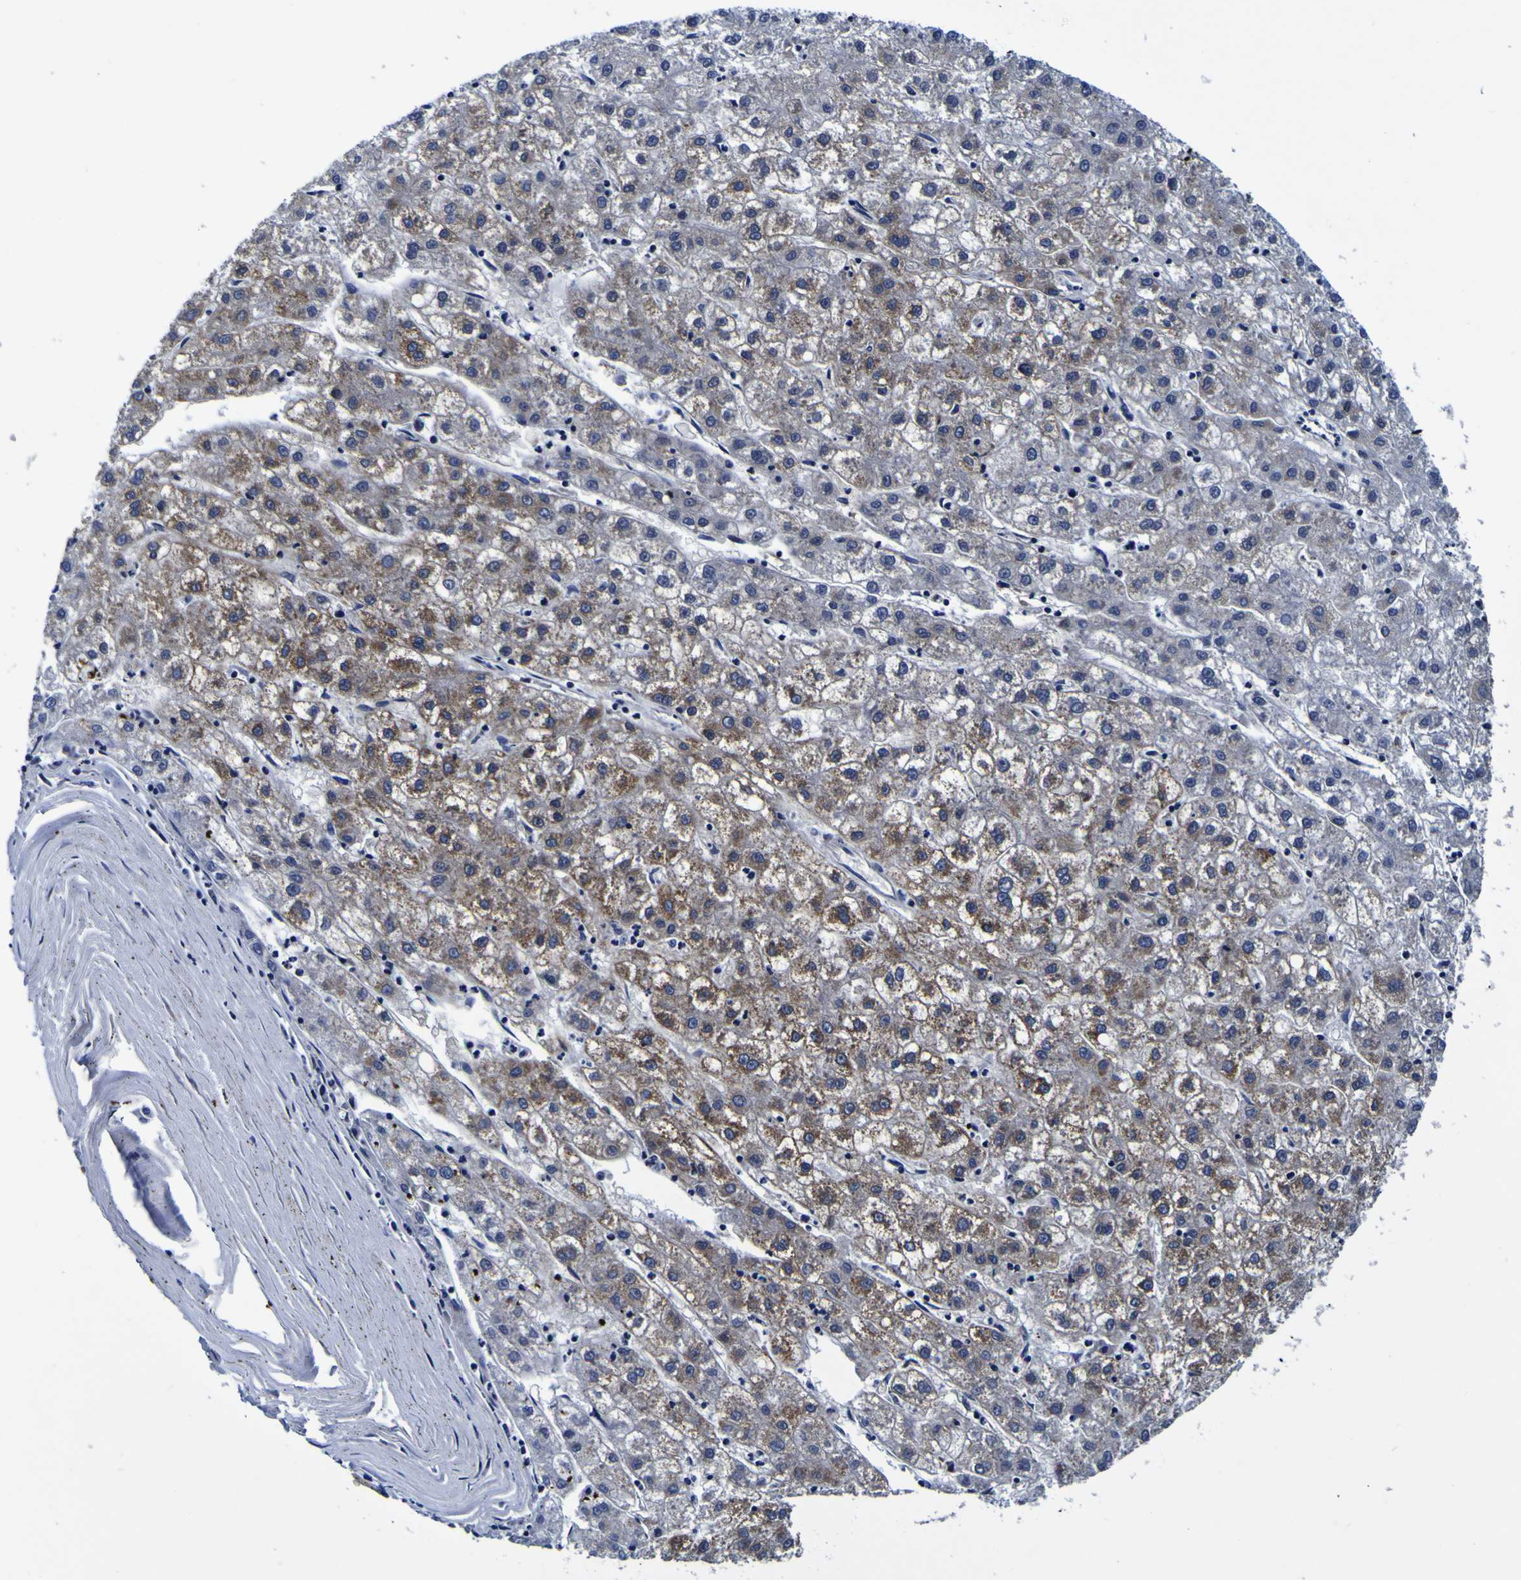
{"staining": {"intensity": "moderate", "quantity": ">75%", "location": "cytoplasmic/membranous"}, "tissue": "liver cancer", "cell_type": "Tumor cells", "image_type": "cancer", "snomed": [{"axis": "morphology", "description": "Carcinoma, Hepatocellular, NOS"}, {"axis": "topography", "description": "Liver"}], "caption": "Protein expression by IHC reveals moderate cytoplasmic/membranous positivity in approximately >75% of tumor cells in hepatocellular carcinoma (liver). The staining was performed using DAB to visualize the protein expression in brown, while the nuclei were stained in blue with hematoxylin (Magnification: 20x).", "gene": "PDLIM4", "patient": {"sex": "male", "age": 72}}